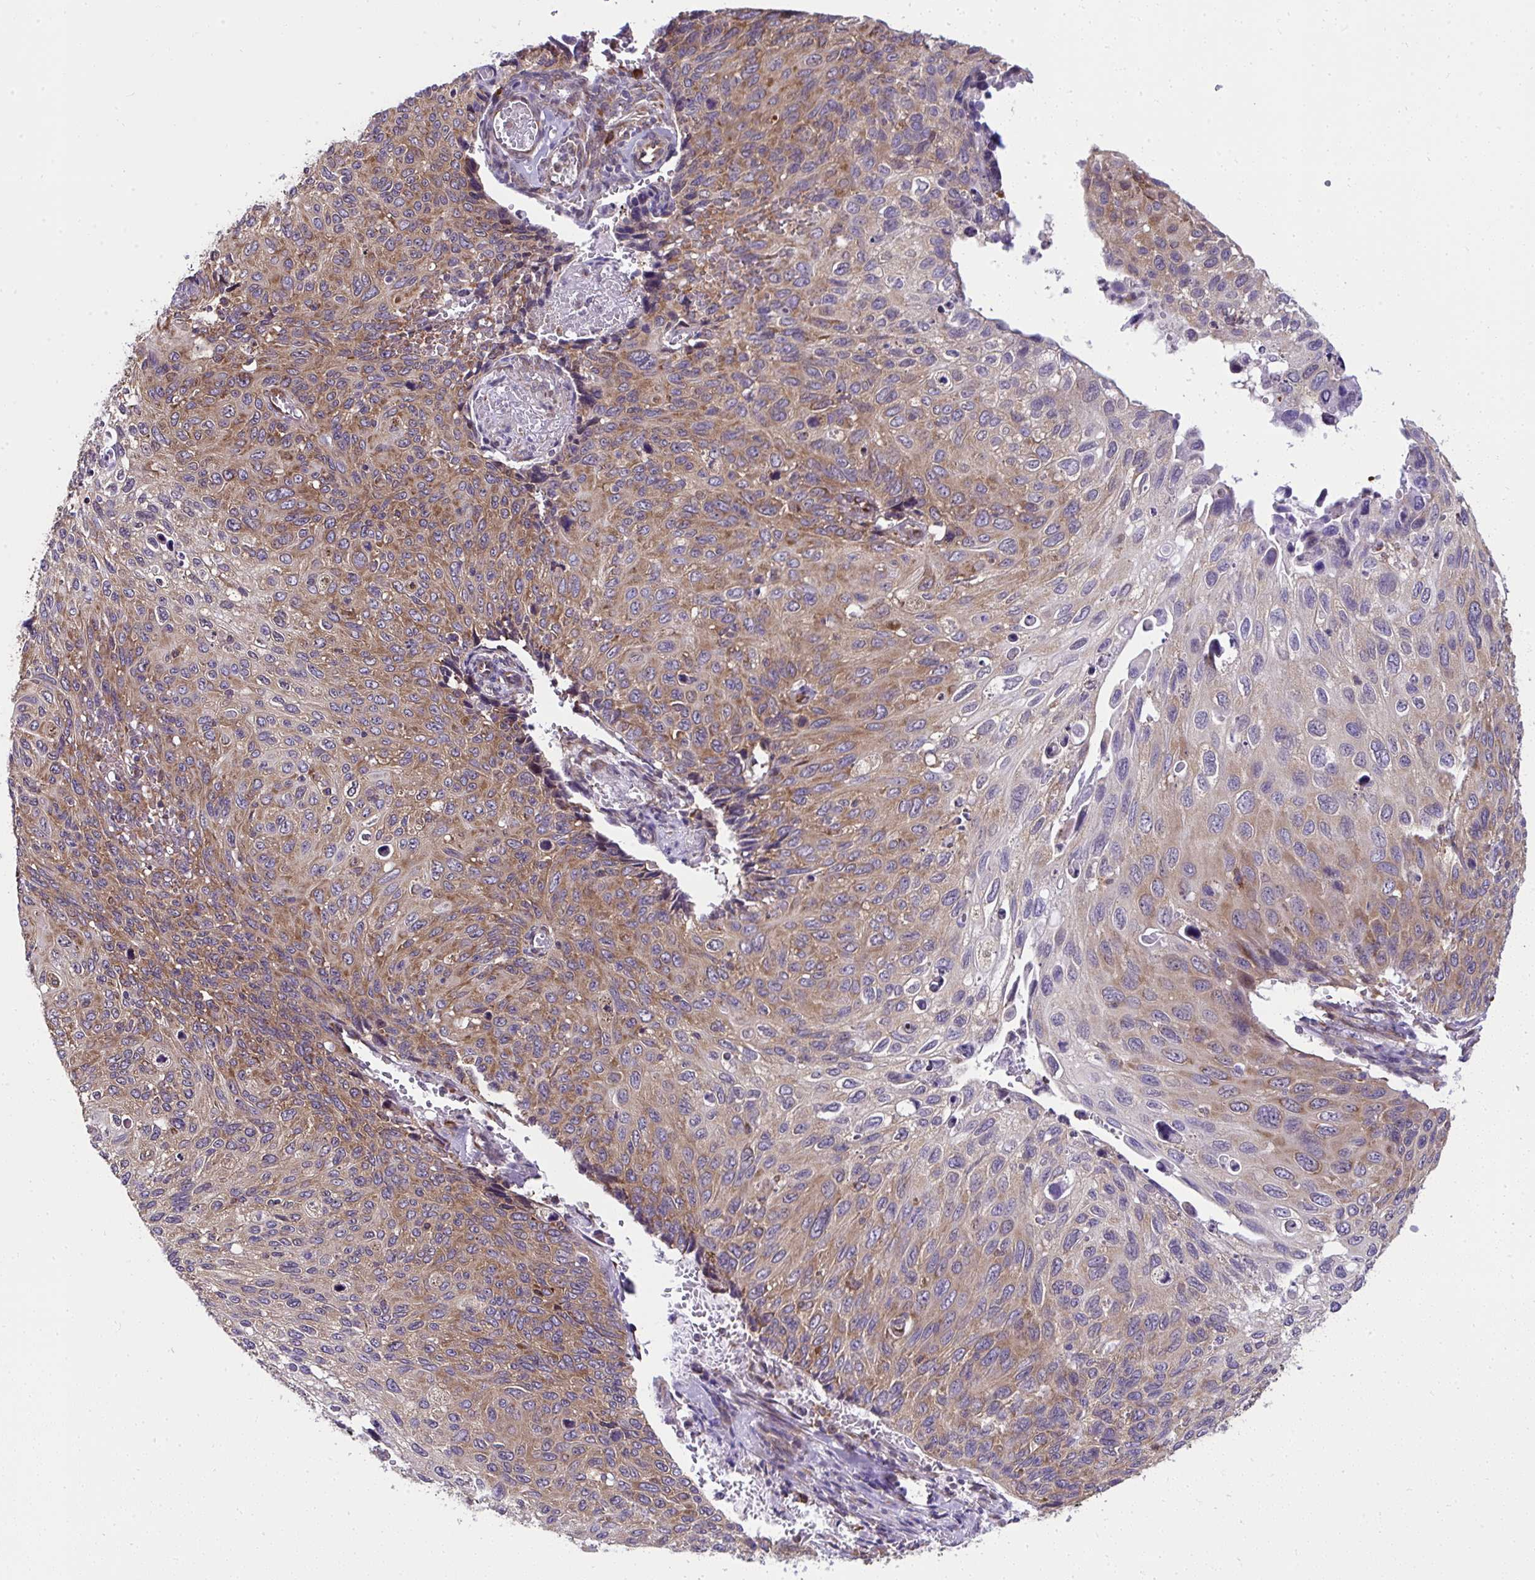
{"staining": {"intensity": "moderate", "quantity": ">75%", "location": "cytoplasmic/membranous"}, "tissue": "cervical cancer", "cell_type": "Tumor cells", "image_type": "cancer", "snomed": [{"axis": "morphology", "description": "Squamous cell carcinoma, NOS"}, {"axis": "topography", "description": "Cervix"}], "caption": "Cervical cancer stained with a protein marker displays moderate staining in tumor cells.", "gene": "RPS7", "patient": {"sex": "female", "age": 70}}